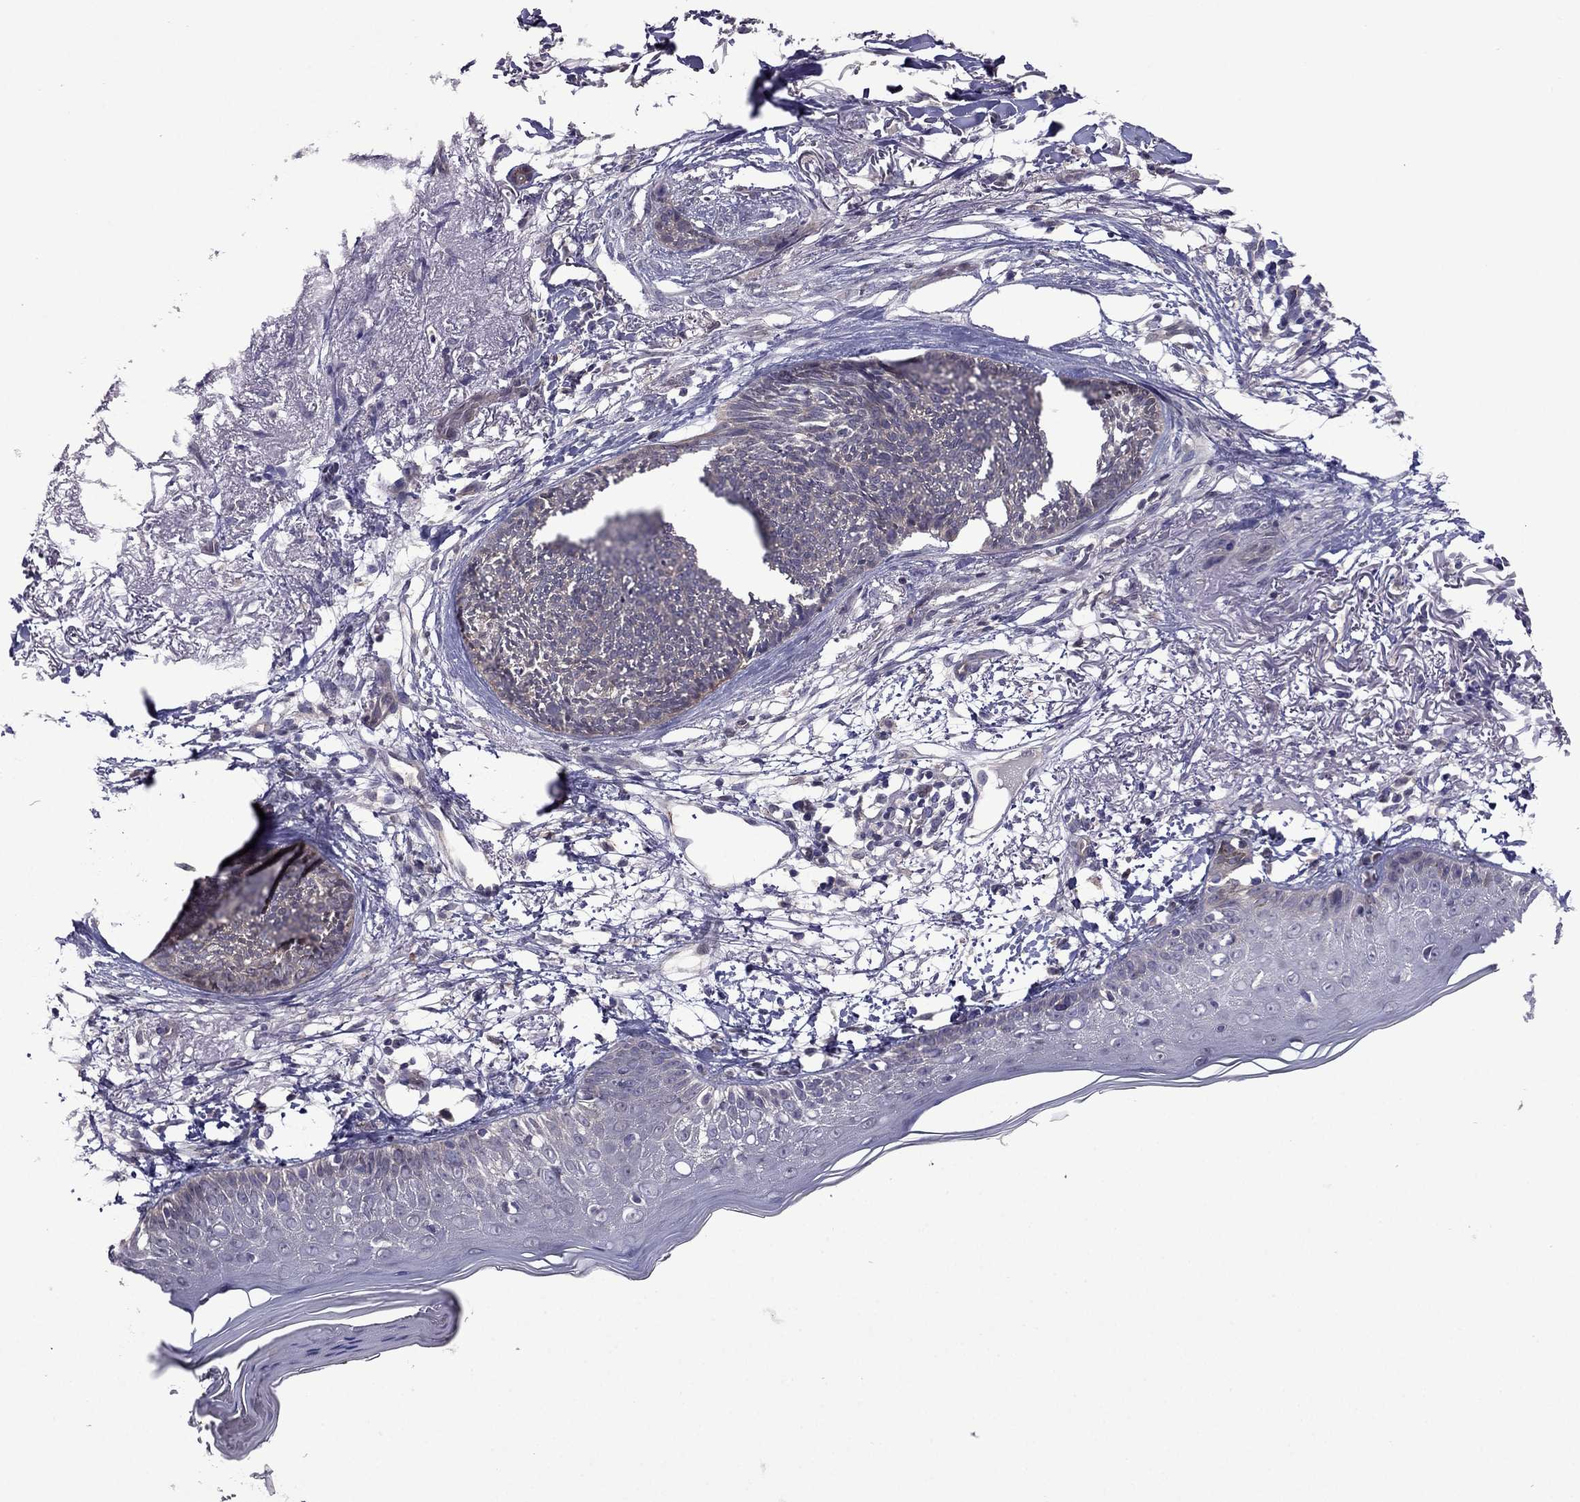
{"staining": {"intensity": "weak", "quantity": ">75%", "location": "cytoplasmic/membranous"}, "tissue": "skin cancer", "cell_type": "Tumor cells", "image_type": "cancer", "snomed": [{"axis": "morphology", "description": "Normal tissue, NOS"}, {"axis": "morphology", "description": "Basal cell carcinoma"}, {"axis": "topography", "description": "Skin"}], "caption": "Immunohistochemical staining of skin cancer displays low levels of weak cytoplasmic/membranous positivity in approximately >75% of tumor cells.", "gene": "CDK5", "patient": {"sex": "male", "age": 84}}